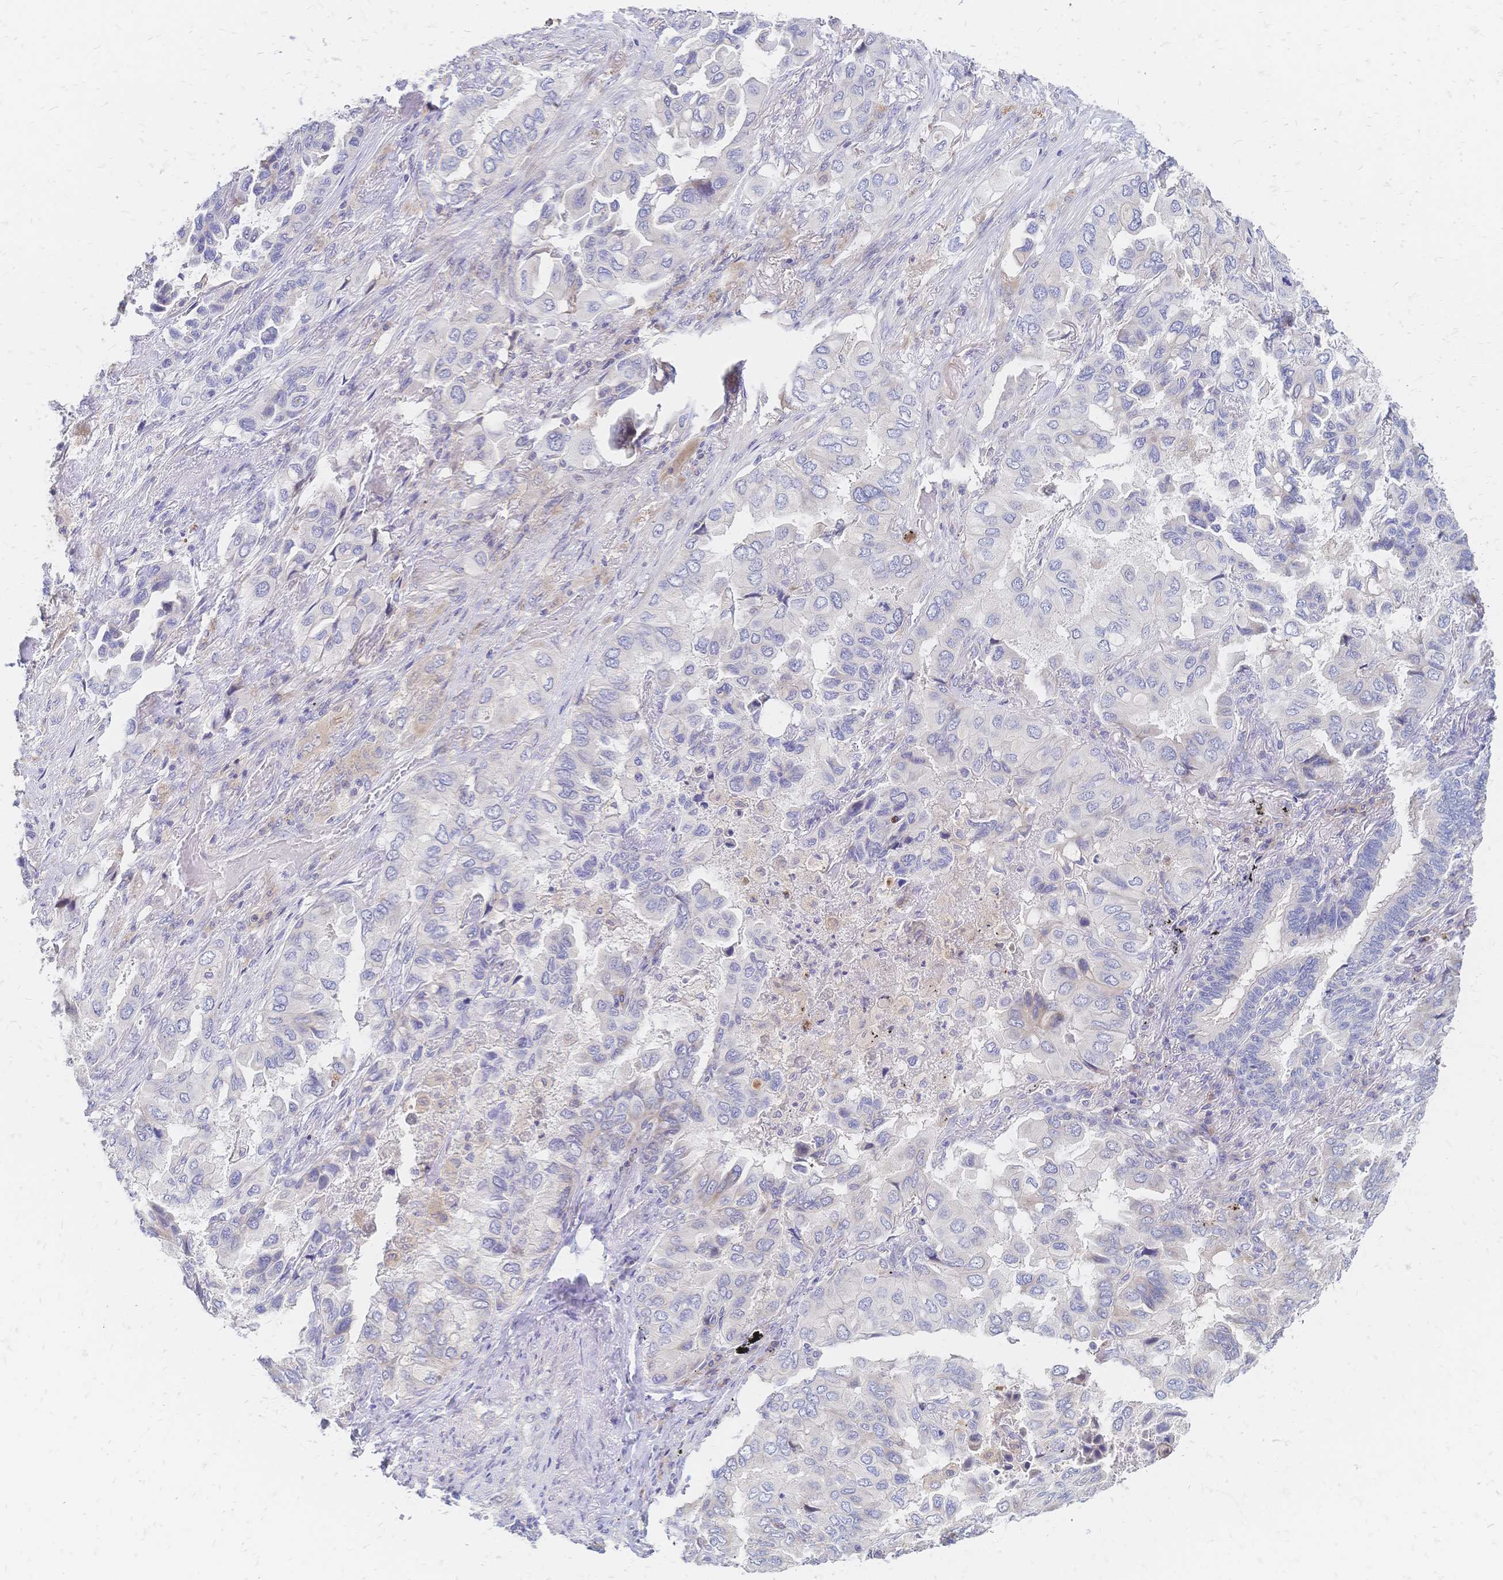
{"staining": {"intensity": "weak", "quantity": "<25%", "location": "cytoplasmic/membranous"}, "tissue": "lung cancer", "cell_type": "Tumor cells", "image_type": "cancer", "snomed": [{"axis": "morphology", "description": "Aneuploidy"}, {"axis": "morphology", "description": "Adenocarcinoma, NOS"}, {"axis": "morphology", "description": "Adenocarcinoma, metastatic, NOS"}, {"axis": "topography", "description": "Lymph node"}, {"axis": "topography", "description": "Lung"}], "caption": "A histopathology image of lung cancer (metastatic adenocarcinoma) stained for a protein exhibits no brown staining in tumor cells. (IHC, brightfield microscopy, high magnification).", "gene": "VWC2L", "patient": {"sex": "female", "age": 48}}